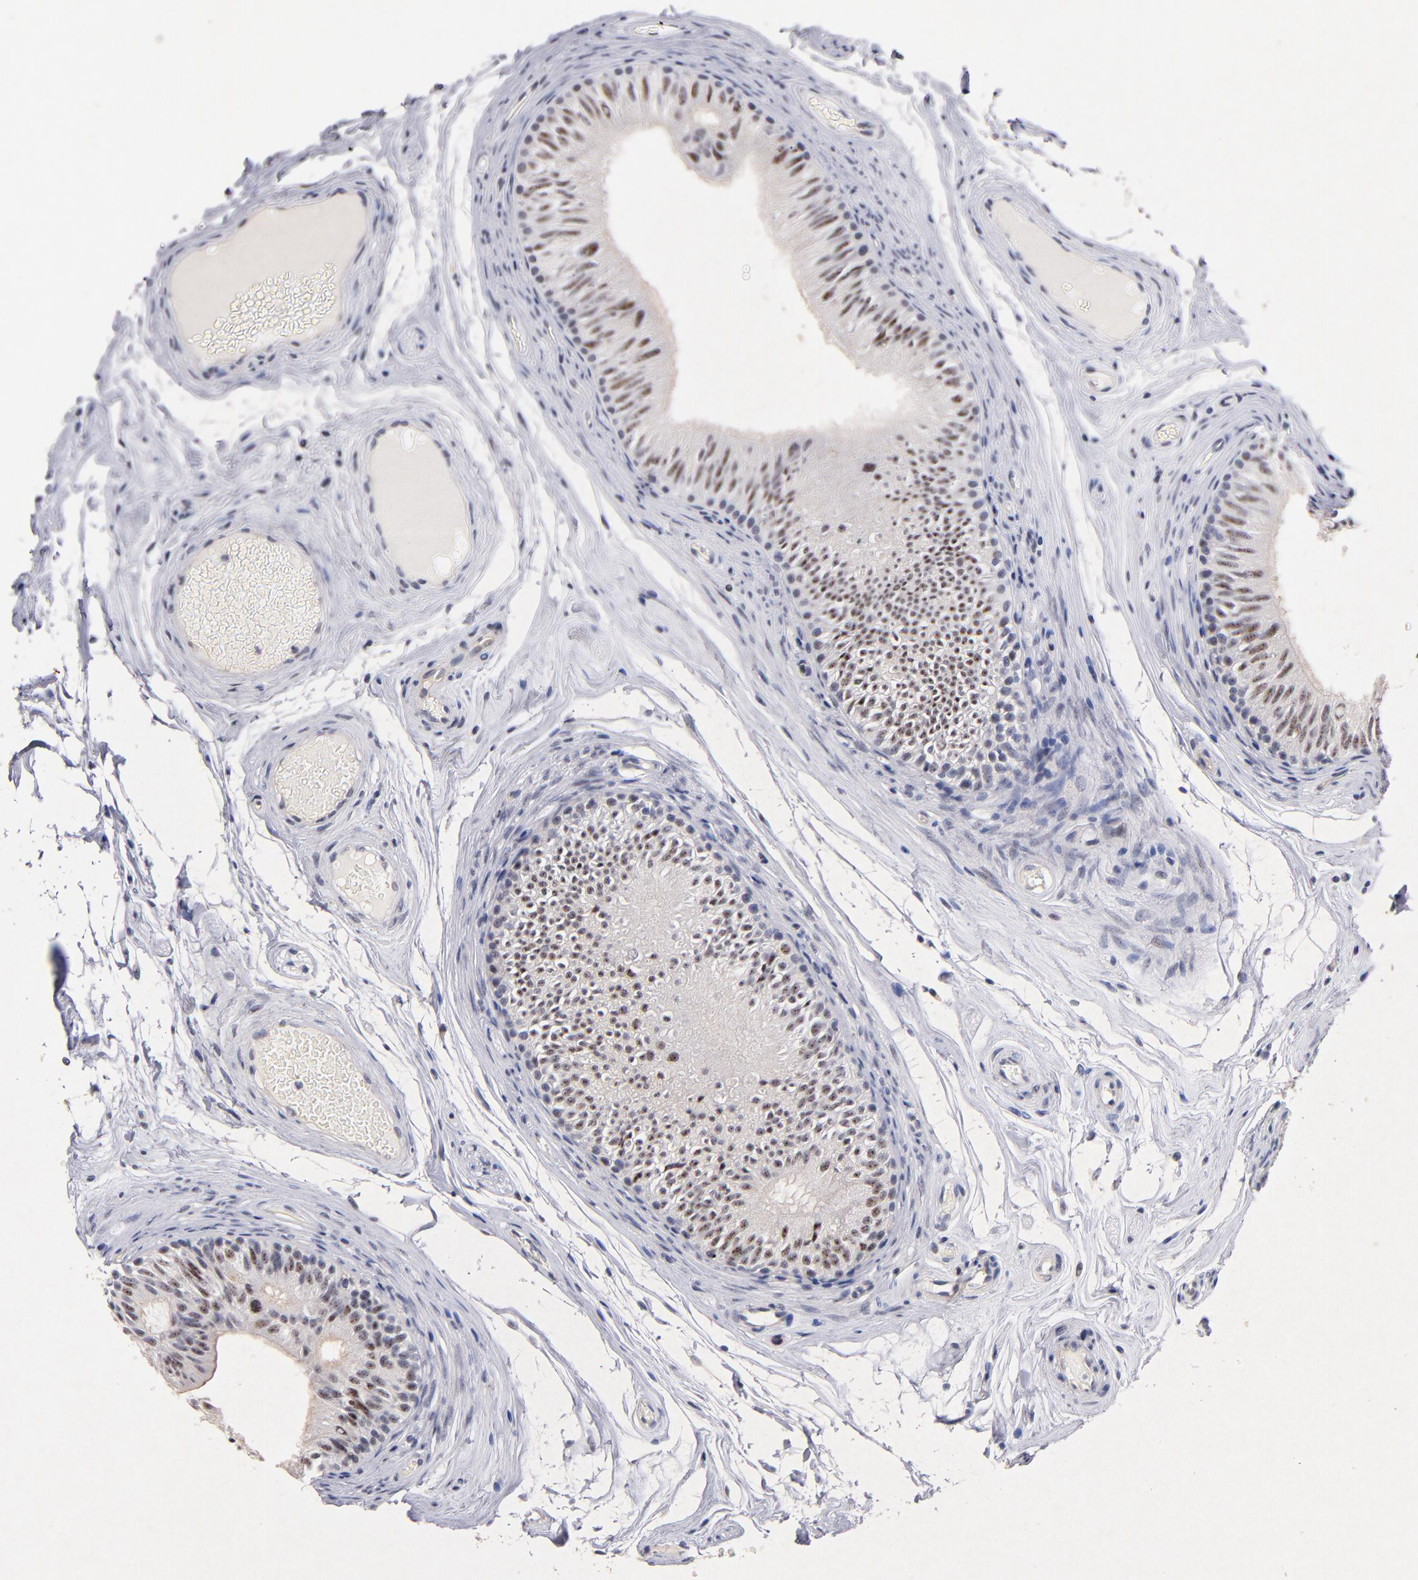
{"staining": {"intensity": "moderate", "quantity": "25%-75%", "location": "cytoplasmic/membranous,nuclear"}, "tissue": "epididymis", "cell_type": "Glandular cells", "image_type": "normal", "snomed": [{"axis": "morphology", "description": "Normal tissue, NOS"}, {"axis": "topography", "description": "Testis"}, {"axis": "topography", "description": "Epididymis"}], "caption": "High-power microscopy captured an IHC micrograph of normal epididymis, revealing moderate cytoplasmic/membranous,nuclear positivity in approximately 25%-75% of glandular cells.", "gene": "RAF1", "patient": {"sex": "male", "age": 36}}